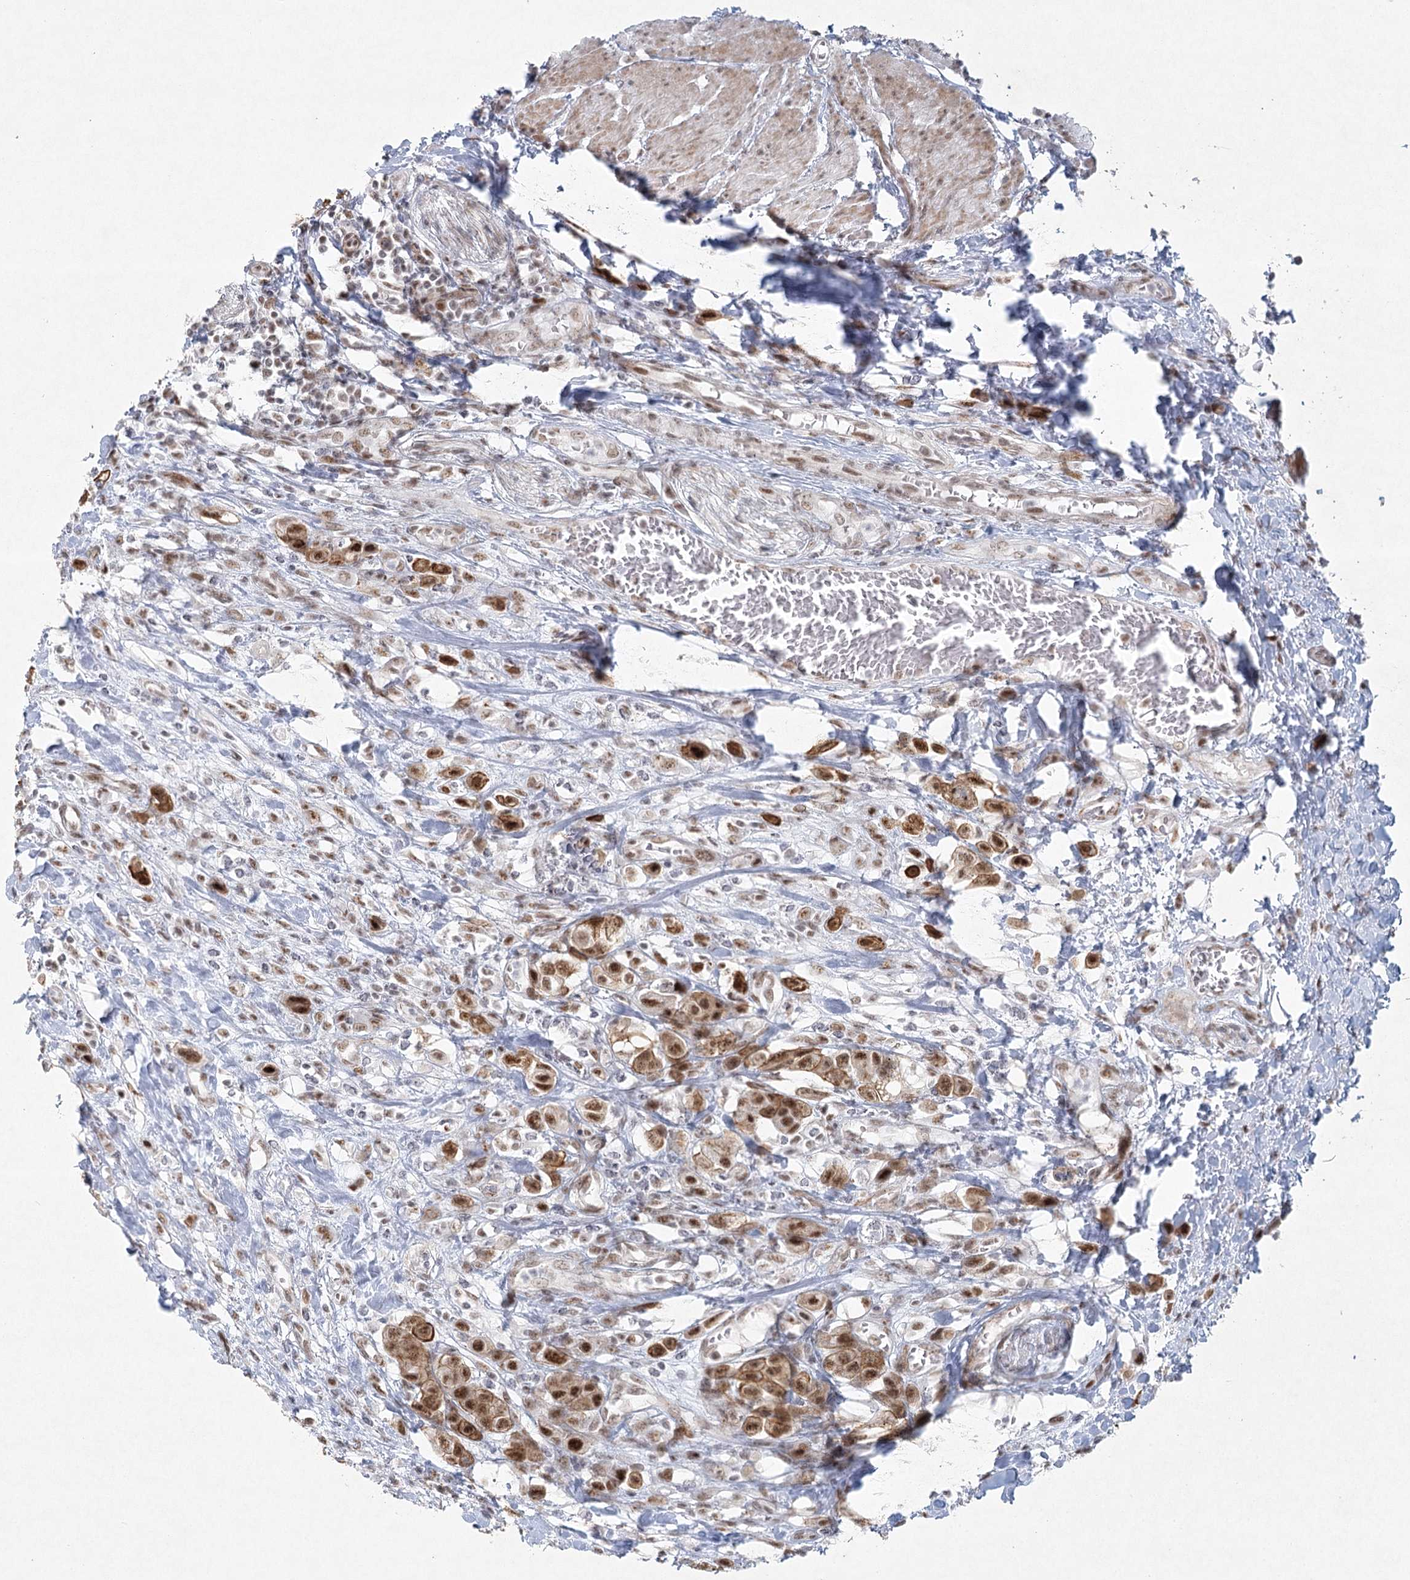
{"staining": {"intensity": "strong", "quantity": ">75%", "location": "cytoplasmic/membranous,nuclear"}, "tissue": "urothelial cancer", "cell_type": "Tumor cells", "image_type": "cancer", "snomed": [{"axis": "morphology", "description": "Urothelial carcinoma, High grade"}, {"axis": "topography", "description": "Urinary bladder"}], "caption": "IHC micrograph of urothelial cancer stained for a protein (brown), which reveals high levels of strong cytoplasmic/membranous and nuclear positivity in approximately >75% of tumor cells.", "gene": "U2SURP", "patient": {"sex": "male", "age": 50}}